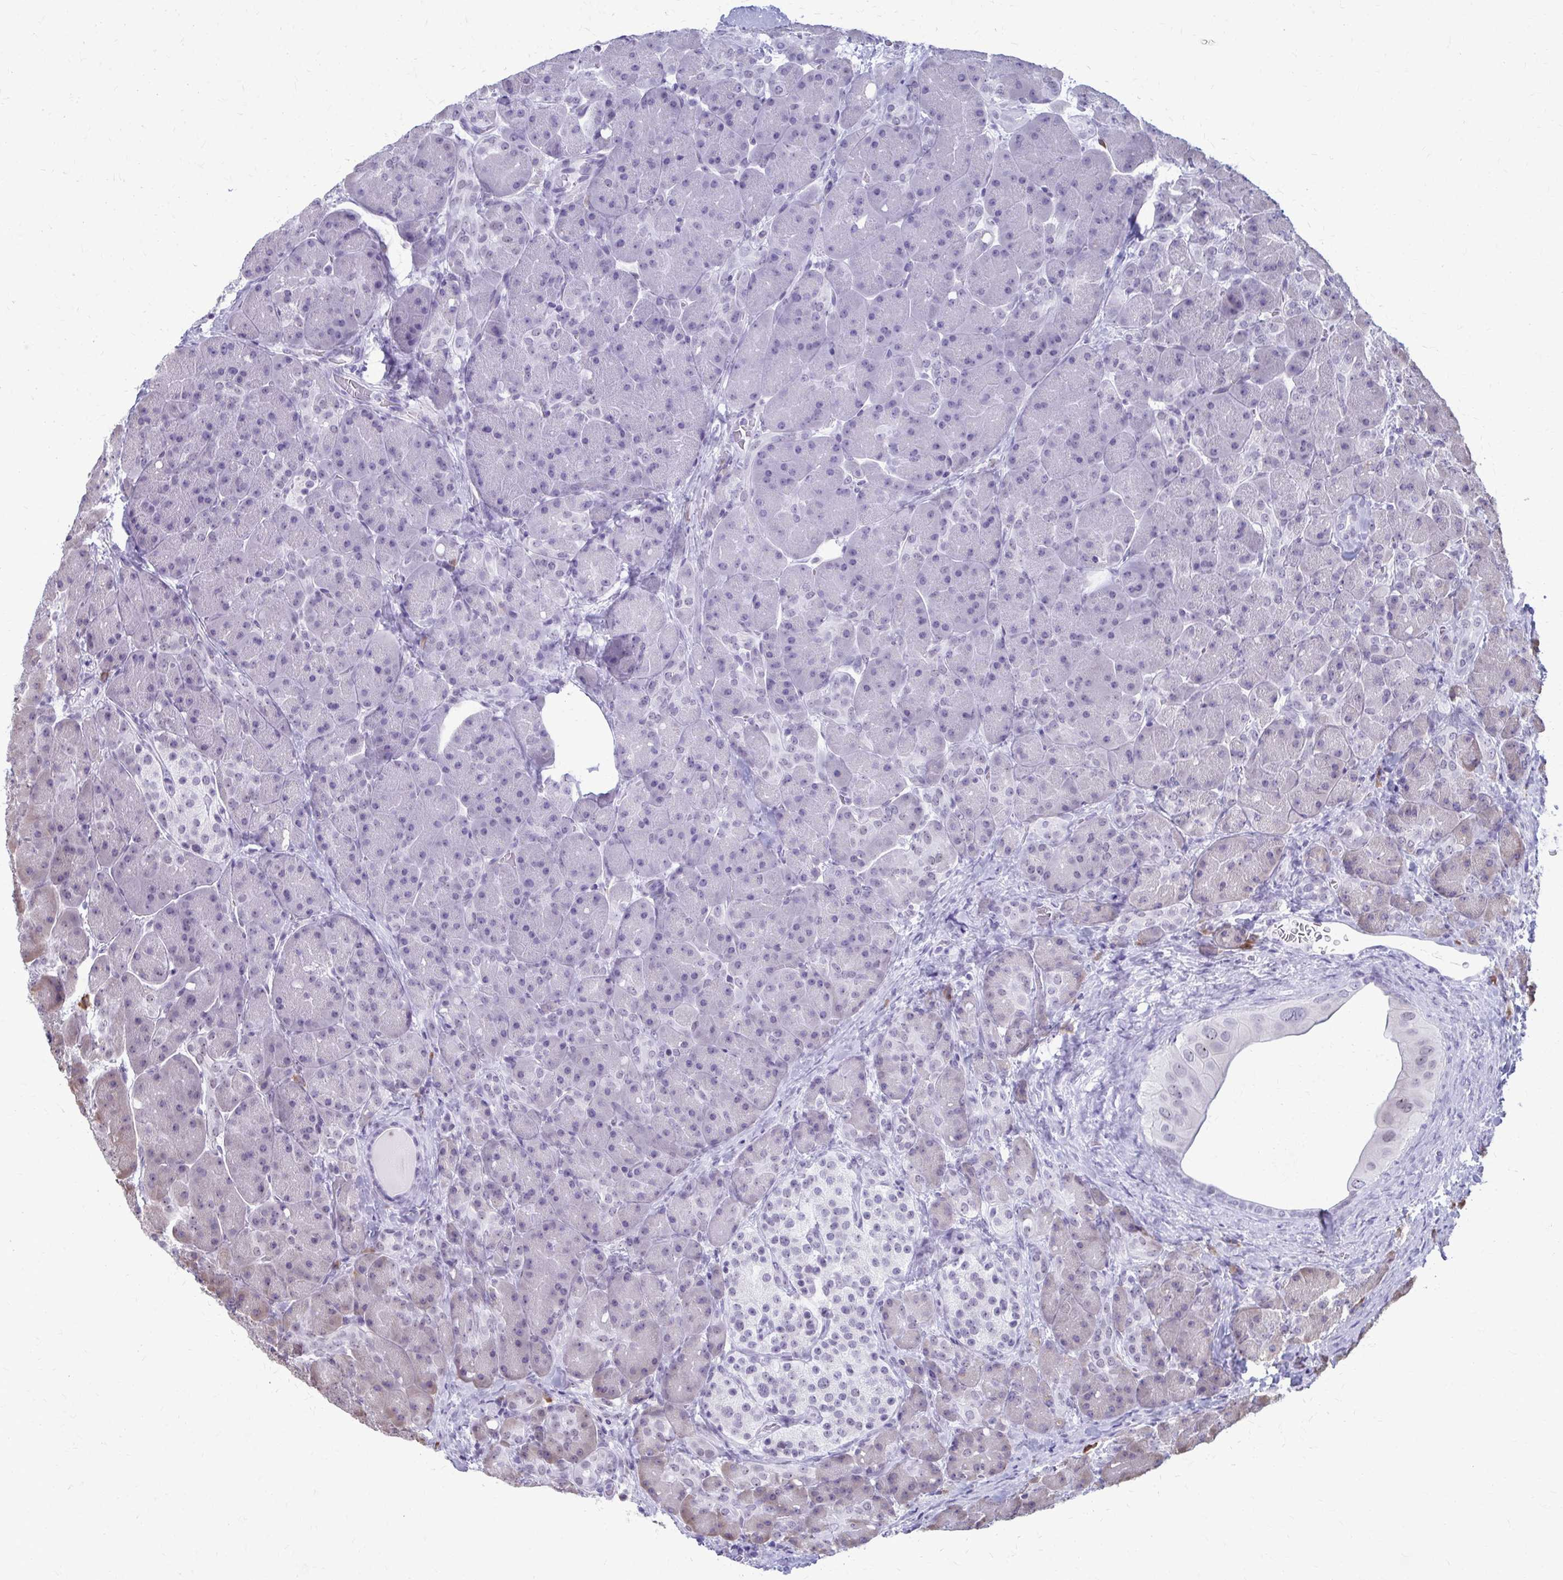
{"staining": {"intensity": "negative", "quantity": "none", "location": "none"}, "tissue": "pancreas", "cell_type": "Exocrine glandular cells", "image_type": "normal", "snomed": [{"axis": "morphology", "description": "Normal tissue, NOS"}, {"axis": "topography", "description": "Pancreas"}], "caption": "An IHC photomicrograph of benign pancreas is shown. There is no staining in exocrine glandular cells of pancreas. The staining was performed using DAB (3,3'-diaminobenzidine) to visualize the protein expression in brown, while the nuclei were stained in blue with hematoxylin (Magnification: 20x).", "gene": "PROSER1", "patient": {"sex": "male", "age": 55}}